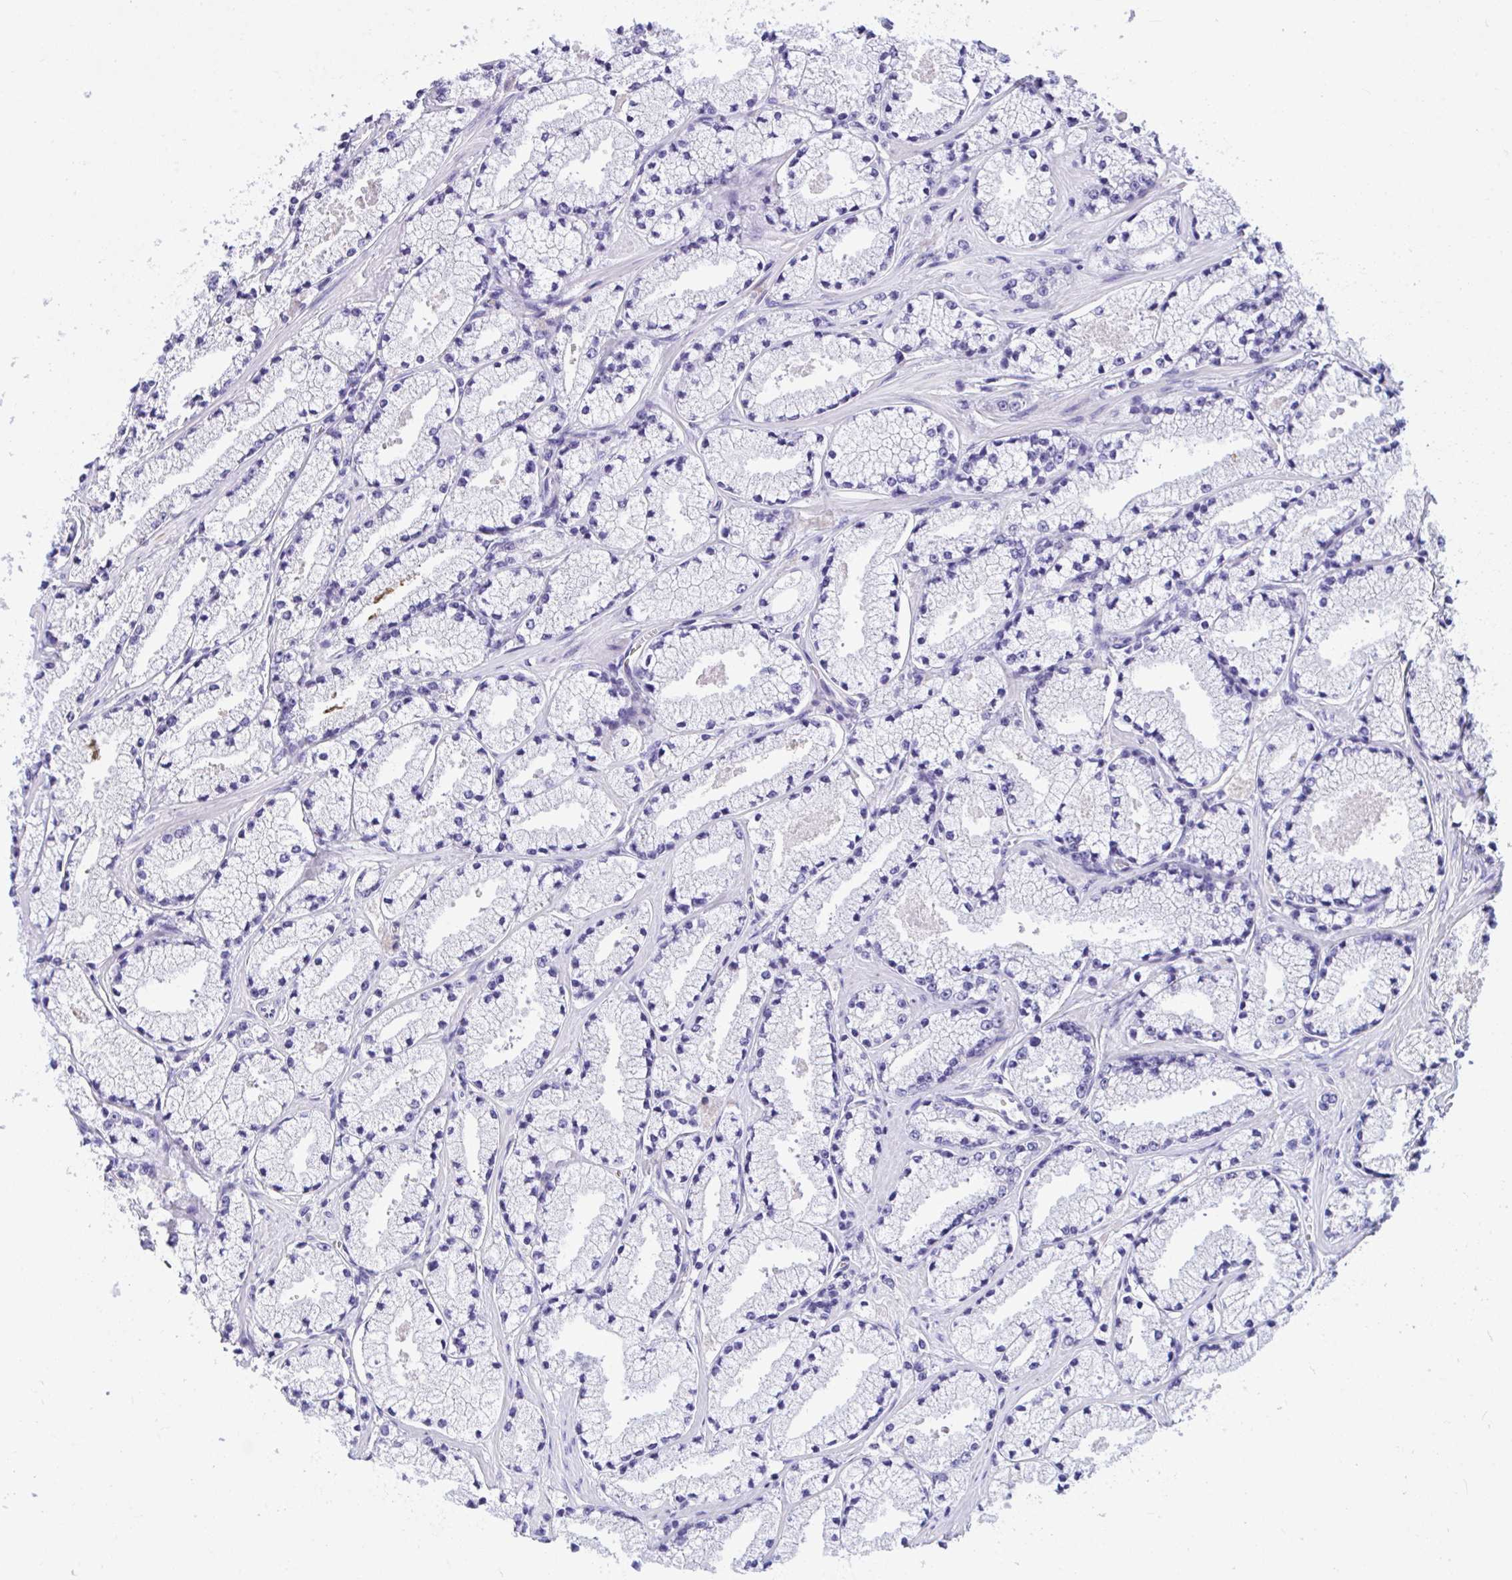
{"staining": {"intensity": "negative", "quantity": "none", "location": "none"}, "tissue": "prostate cancer", "cell_type": "Tumor cells", "image_type": "cancer", "snomed": [{"axis": "morphology", "description": "Adenocarcinoma, High grade"}, {"axis": "topography", "description": "Prostate"}], "caption": "DAB immunohistochemical staining of adenocarcinoma (high-grade) (prostate) reveals no significant positivity in tumor cells.", "gene": "TEAD4", "patient": {"sex": "male", "age": 63}}